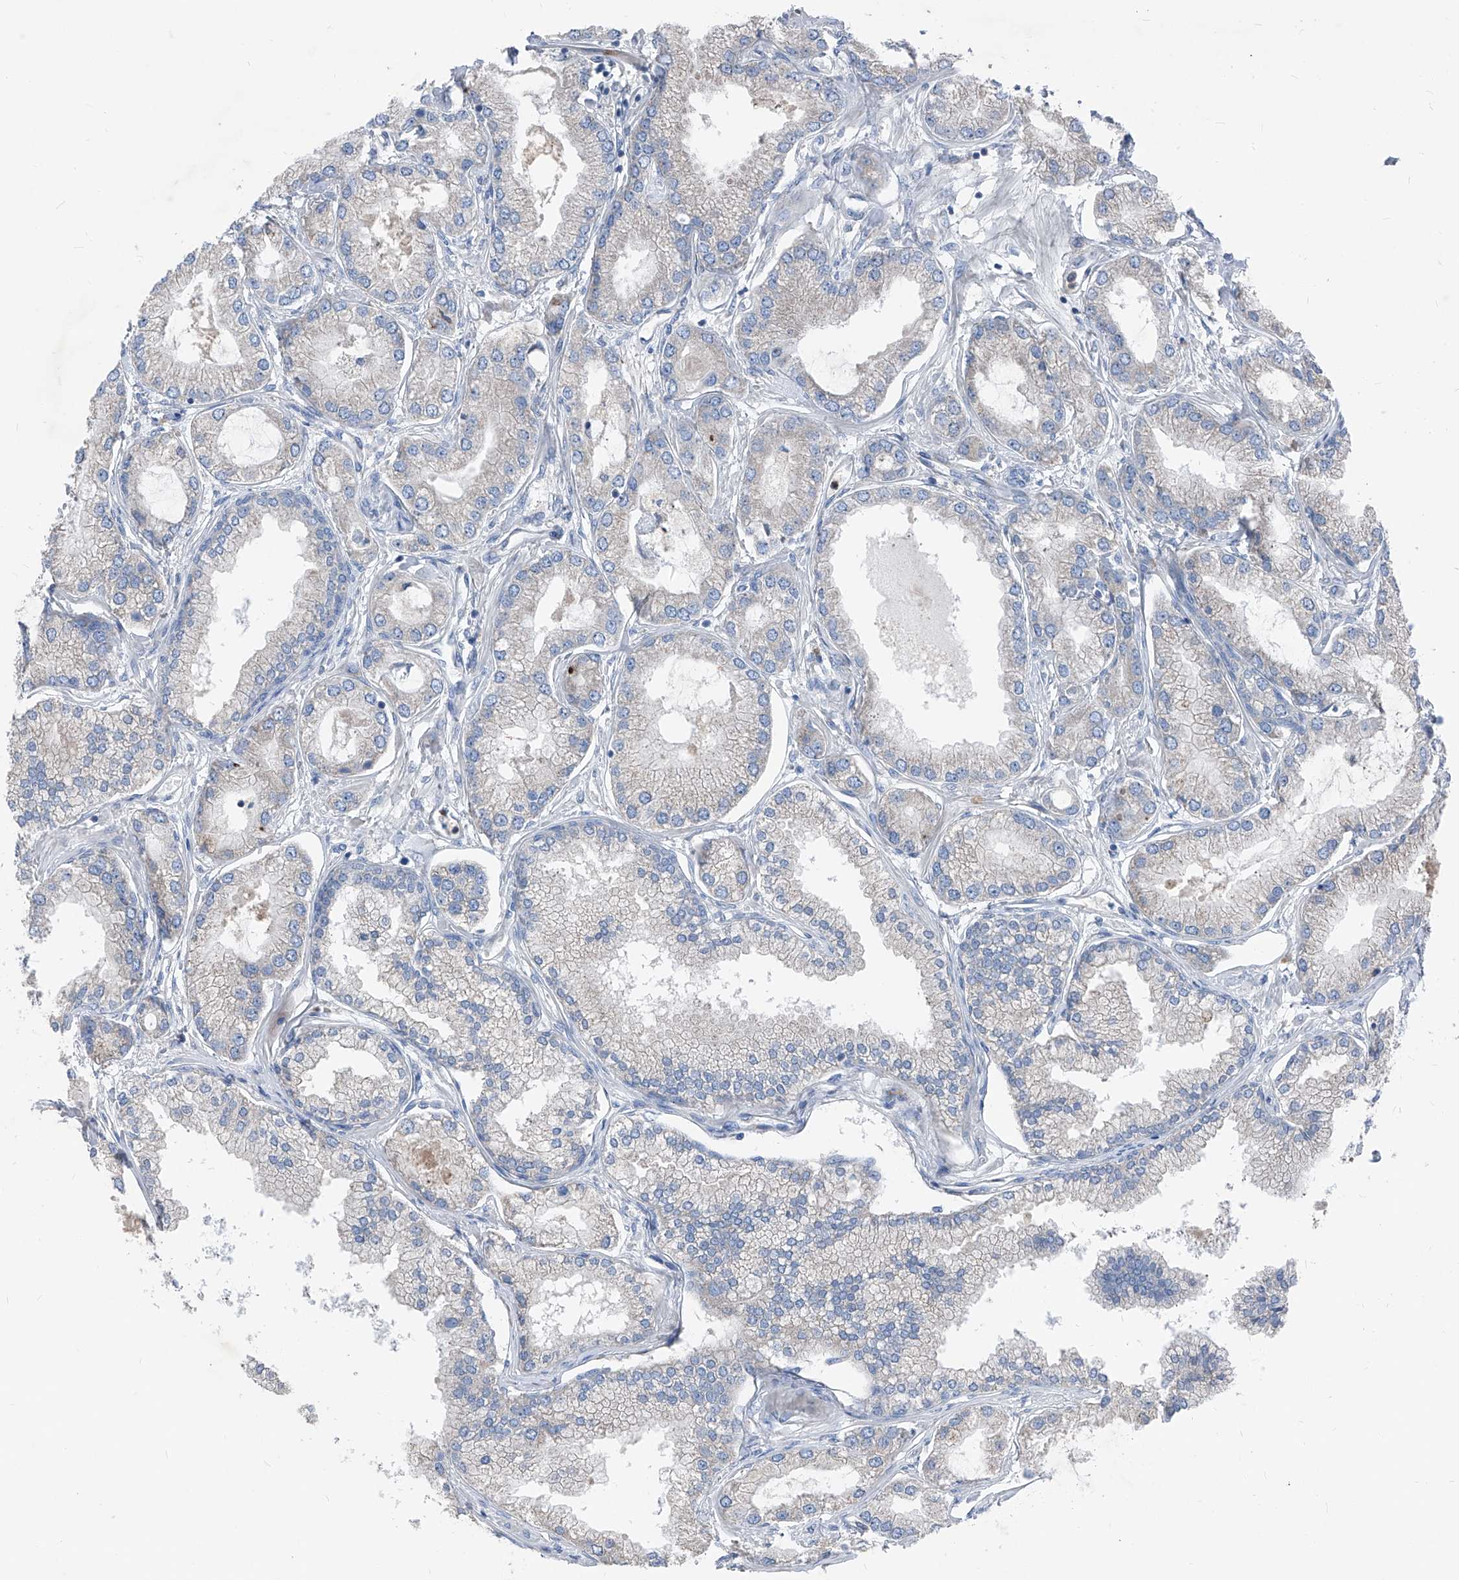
{"staining": {"intensity": "negative", "quantity": "none", "location": "none"}, "tissue": "prostate cancer", "cell_type": "Tumor cells", "image_type": "cancer", "snomed": [{"axis": "morphology", "description": "Adenocarcinoma, Low grade"}, {"axis": "topography", "description": "Prostate"}], "caption": "A high-resolution image shows immunohistochemistry staining of low-grade adenocarcinoma (prostate), which reveals no significant positivity in tumor cells.", "gene": "IFI27", "patient": {"sex": "male", "age": 62}}